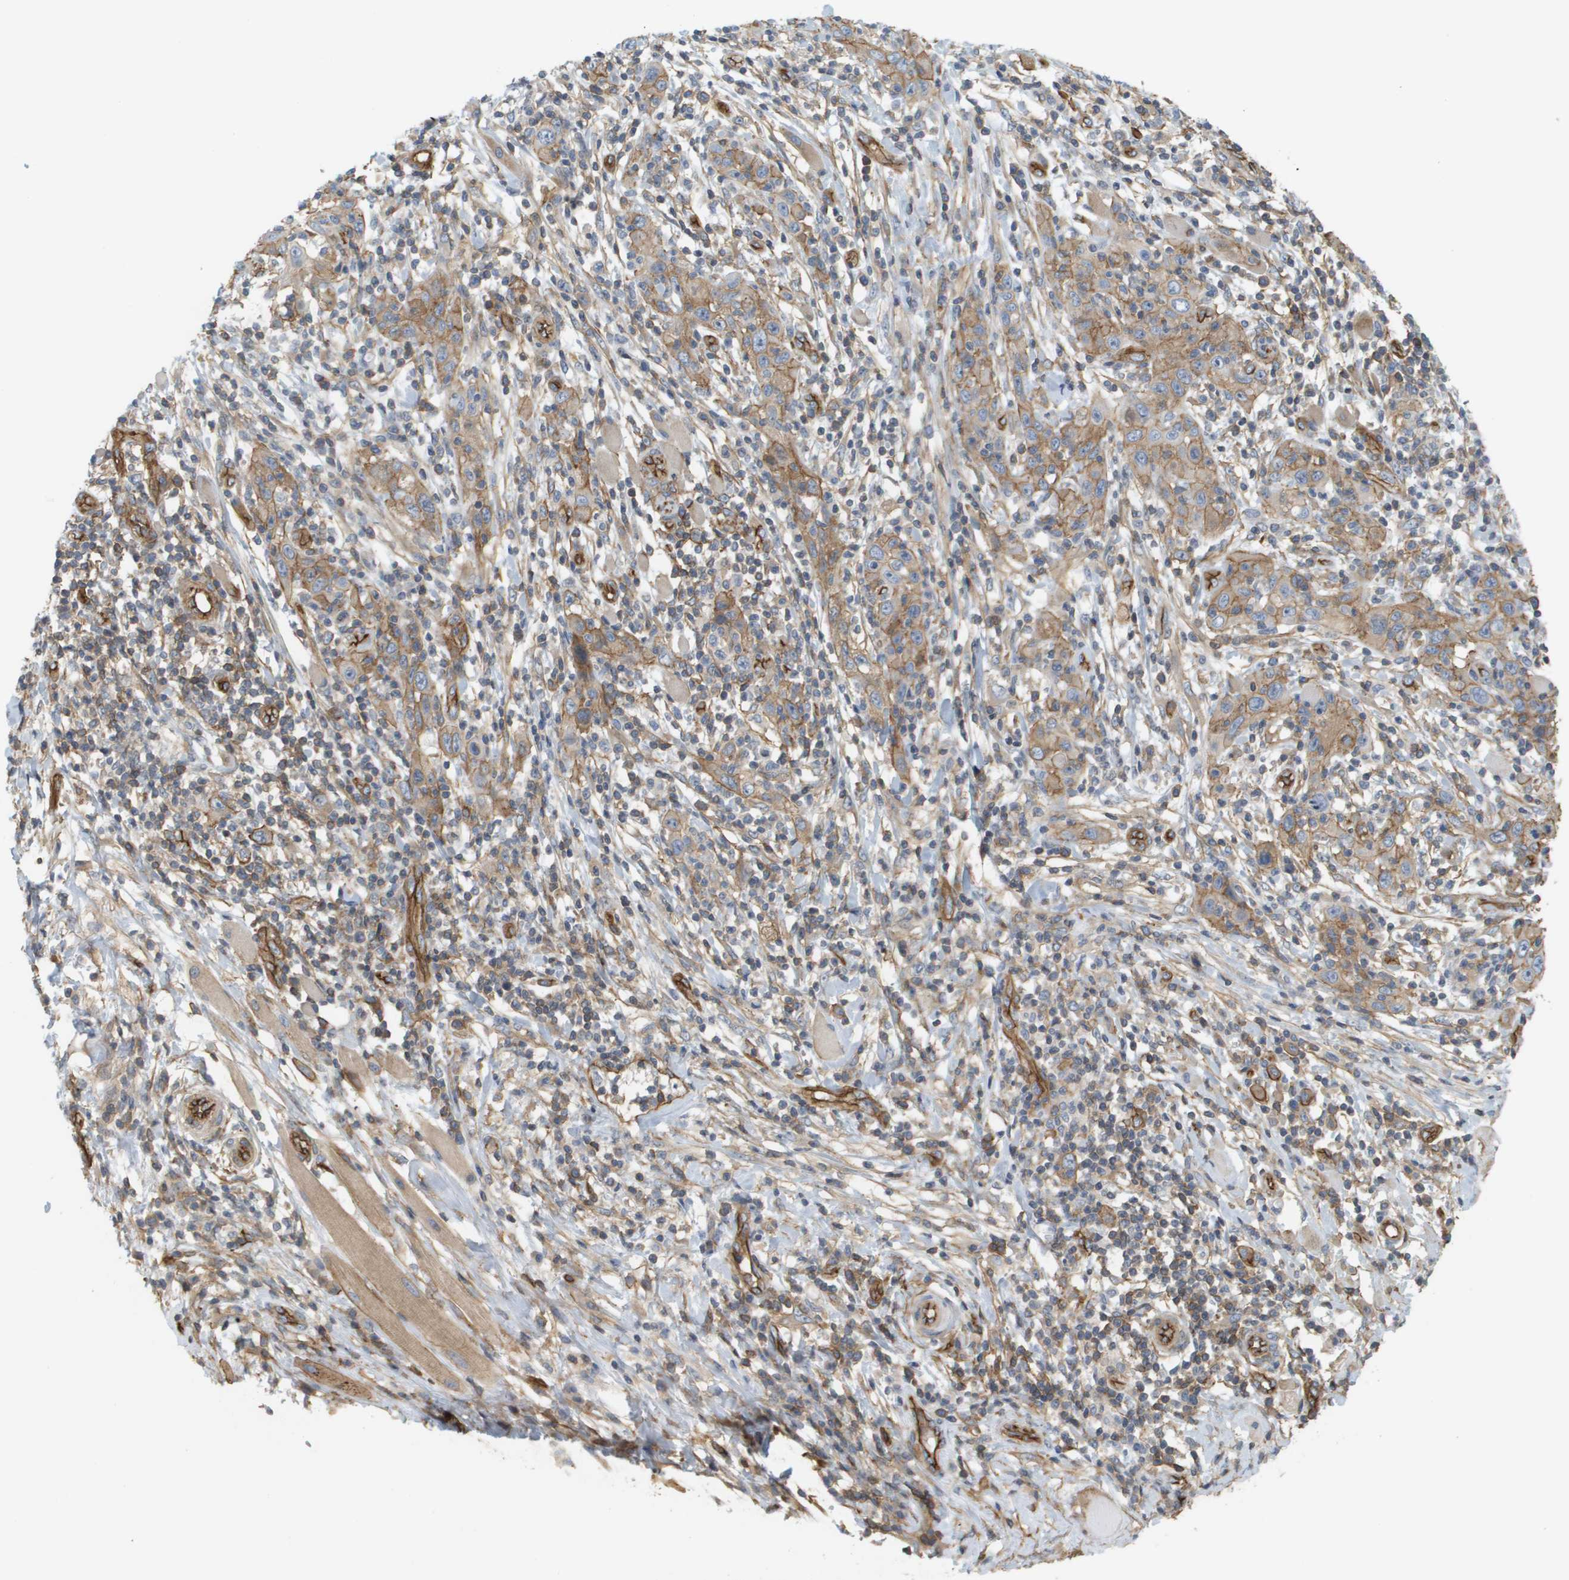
{"staining": {"intensity": "moderate", "quantity": ">75%", "location": "cytoplasmic/membranous"}, "tissue": "skin cancer", "cell_type": "Tumor cells", "image_type": "cancer", "snomed": [{"axis": "morphology", "description": "Squamous cell carcinoma, NOS"}, {"axis": "topography", "description": "Skin"}], "caption": "Immunohistochemical staining of skin squamous cell carcinoma displays medium levels of moderate cytoplasmic/membranous staining in approximately >75% of tumor cells.", "gene": "SGMS2", "patient": {"sex": "female", "age": 88}}